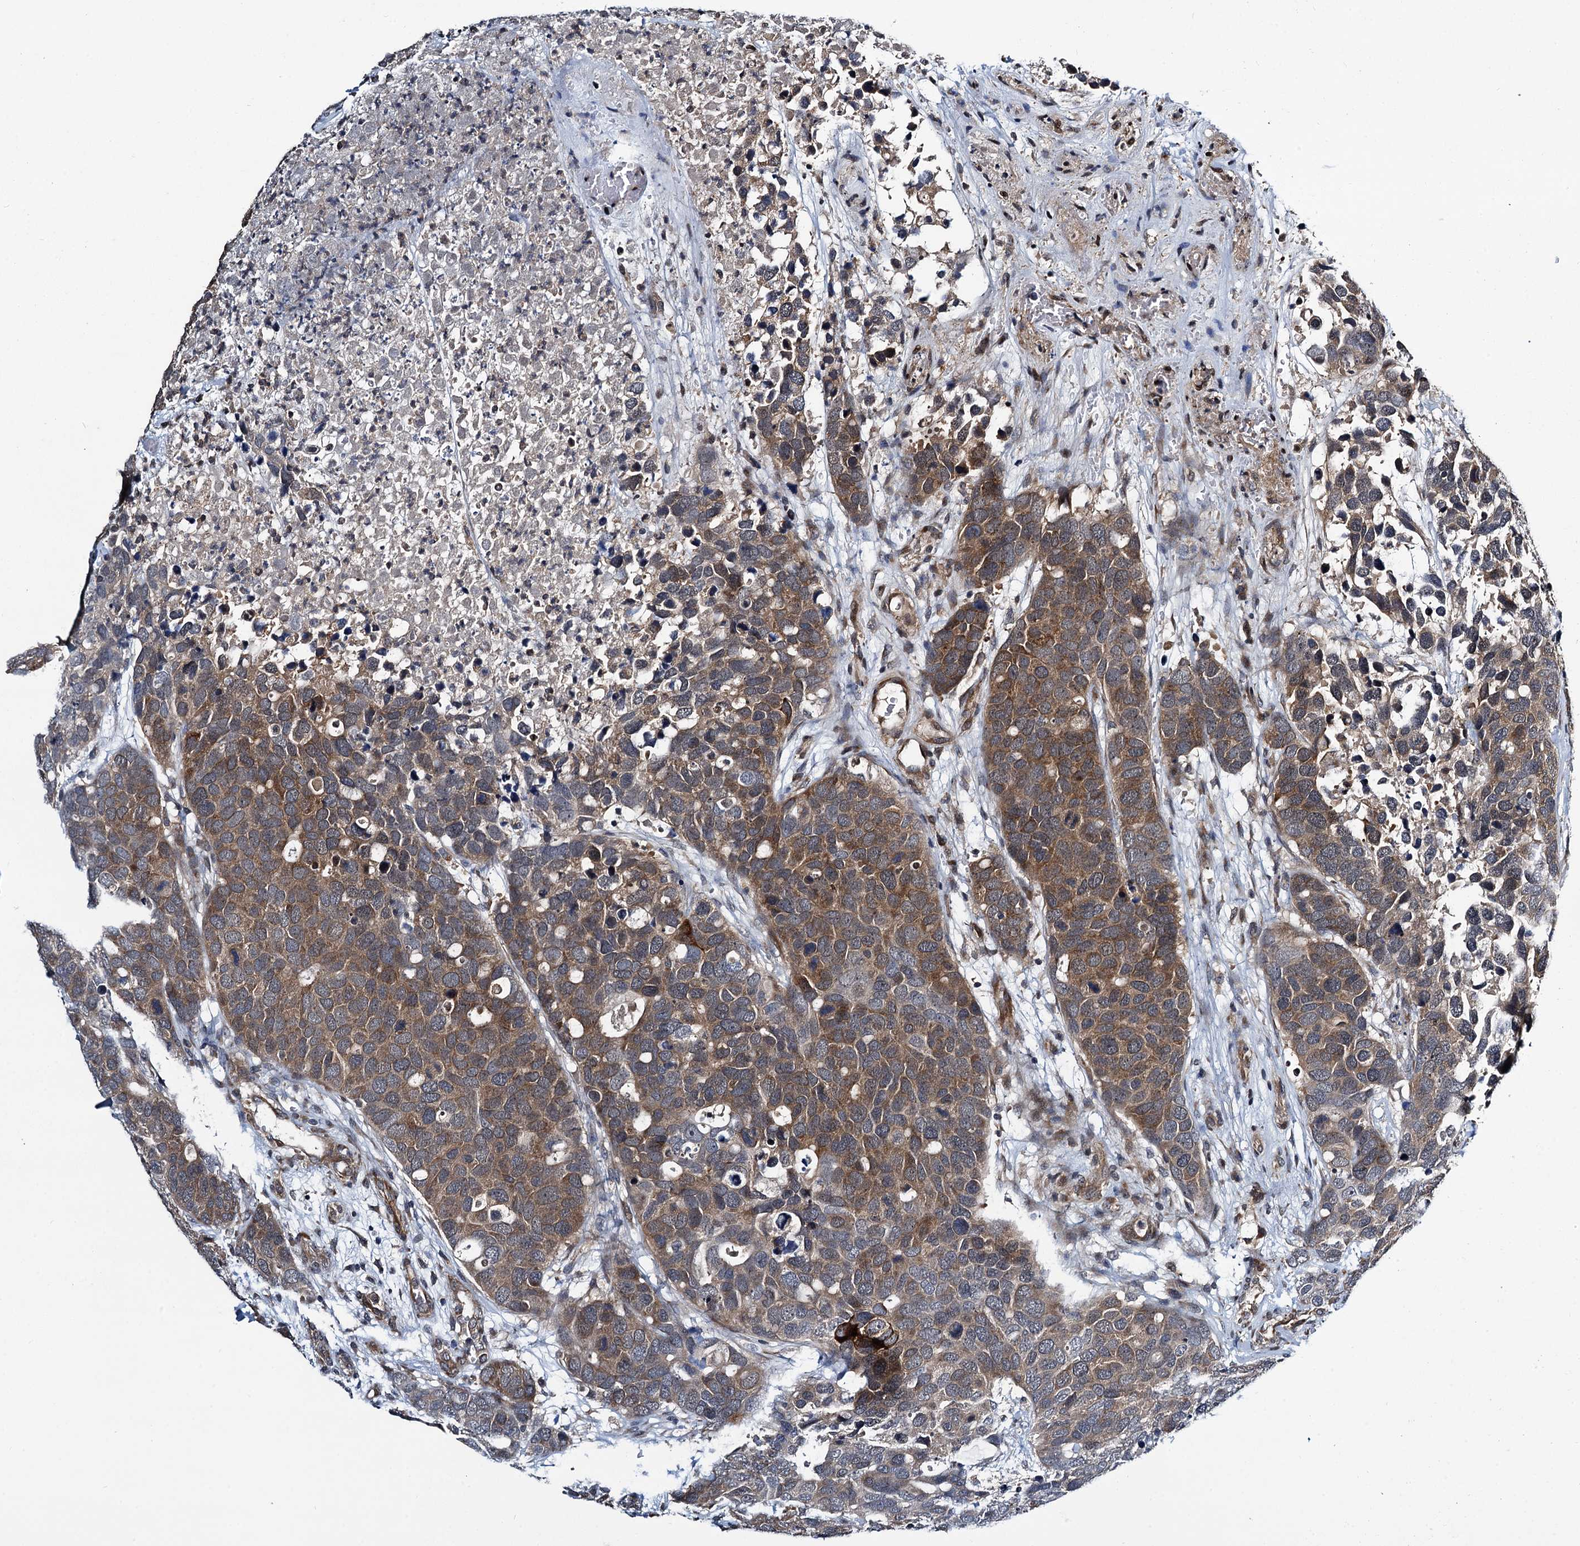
{"staining": {"intensity": "moderate", "quantity": ">75%", "location": "cytoplasmic/membranous"}, "tissue": "breast cancer", "cell_type": "Tumor cells", "image_type": "cancer", "snomed": [{"axis": "morphology", "description": "Duct carcinoma"}, {"axis": "topography", "description": "Breast"}], "caption": "A brown stain highlights moderate cytoplasmic/membranous expression of a protein in invasive ductal carcinoma (breast) tumor cells.", "gene": "ARHGAP42", "patient": {"sex": "female", "age": 83}}